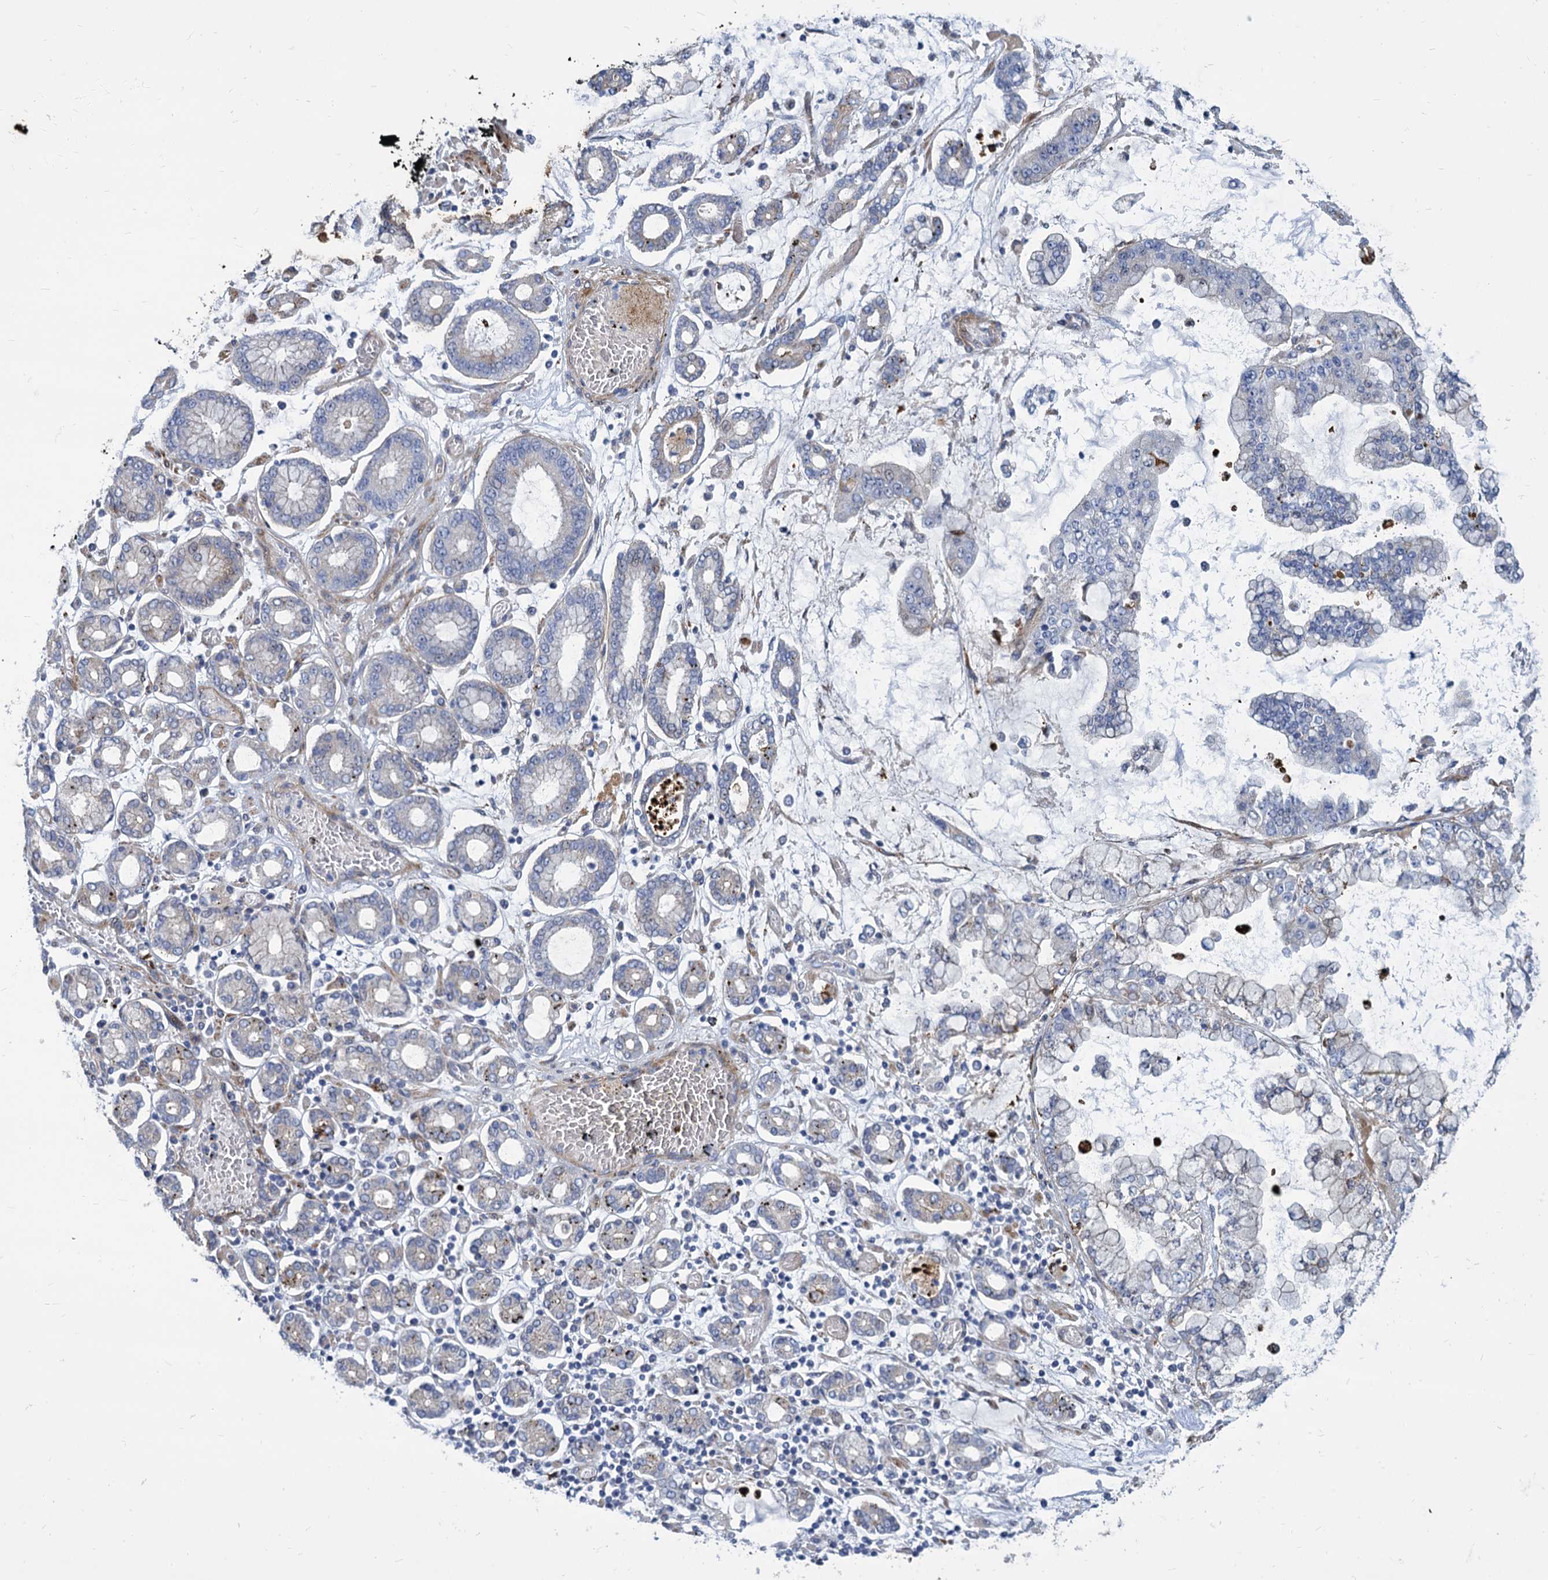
{"staining": {"intensity": "negative", "quantity": "none", "location": "none"}, "tissue": "stomach cancer", "cell_type": "Tumor cells", "image_type": "cancer", "snomed": [{"axis": "morphology", "description": "Normal tissue, NOS"}, {"axis": "morphology", "description": "Adenocarcinoma, NOS"}, {"axis": "topography", "description": "Stomach, upper"}, {"axis": "topography", "description": "Stomach"}], "caption": "DAB (3,3'-diaminobenzidine) immunohistochemical staining of human stomach cancer (adenocarcinoma) exhibits no significant expression in tumor cells.", "gene": "TRIM77", "patient": {"sex": "male", "age": 76}}